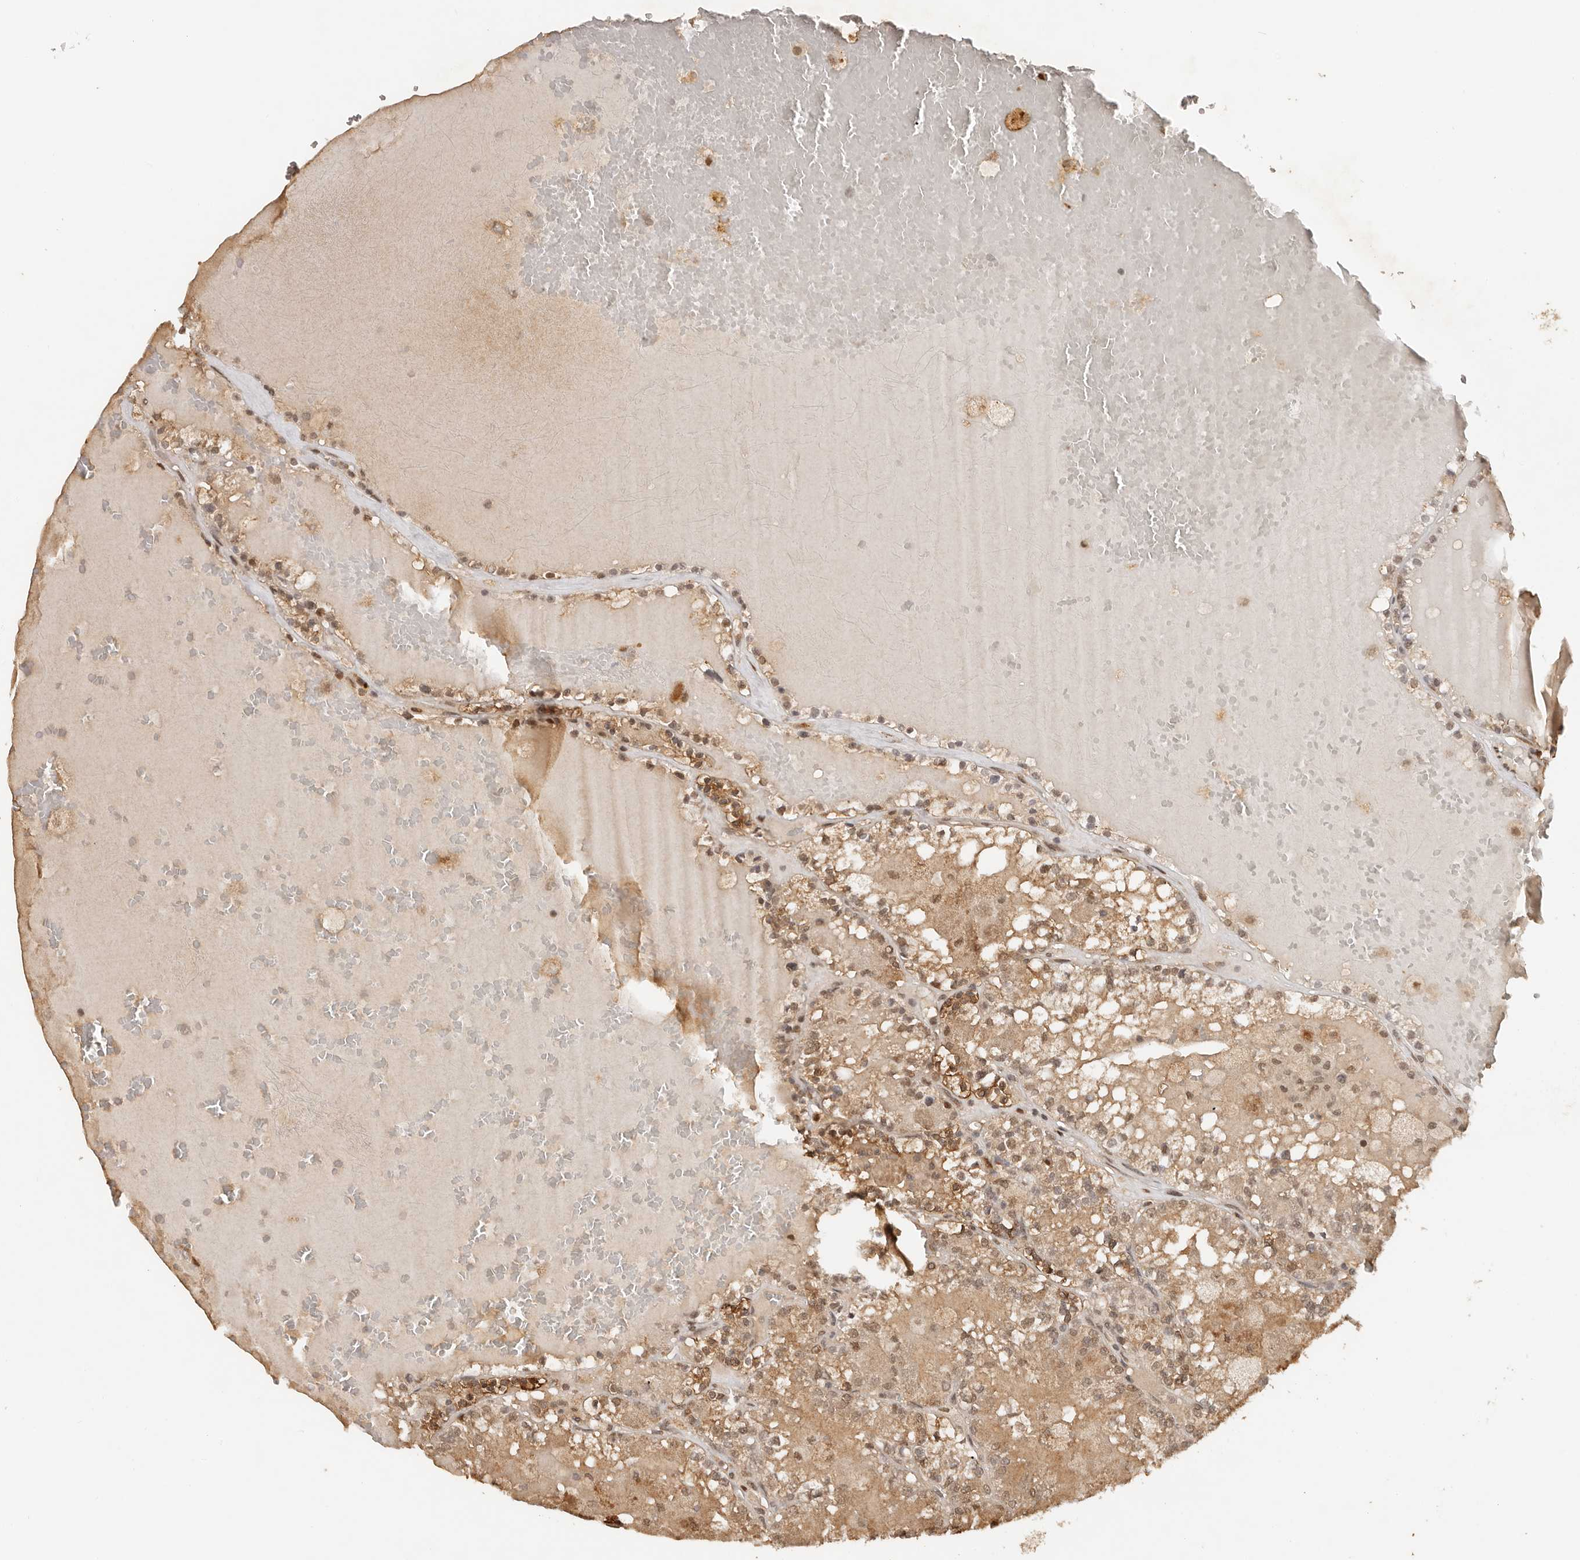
{"staining": {"intensity": "moderate", "quantity": ">75%", "location": "cytoplasmic/membranous,nuclear"}, "tissue": "renal cancer", "cell_type": "Tumor cells", "image_type": "cancer", "snomed": [{"axis": "morphology", "description": "Adenocarcinoma, NOS"}, {"axis": "topography", "description": "Kidney"}], "caption": "Human adenocarcinoma (renal) stained with a brown dye shows moderate cytoplasmic/membranous and nuclear positive staining in approximately >75% of tumor cells.", "gene": "SEC14L1", "patient": {"sex": "female", "age": 56}}